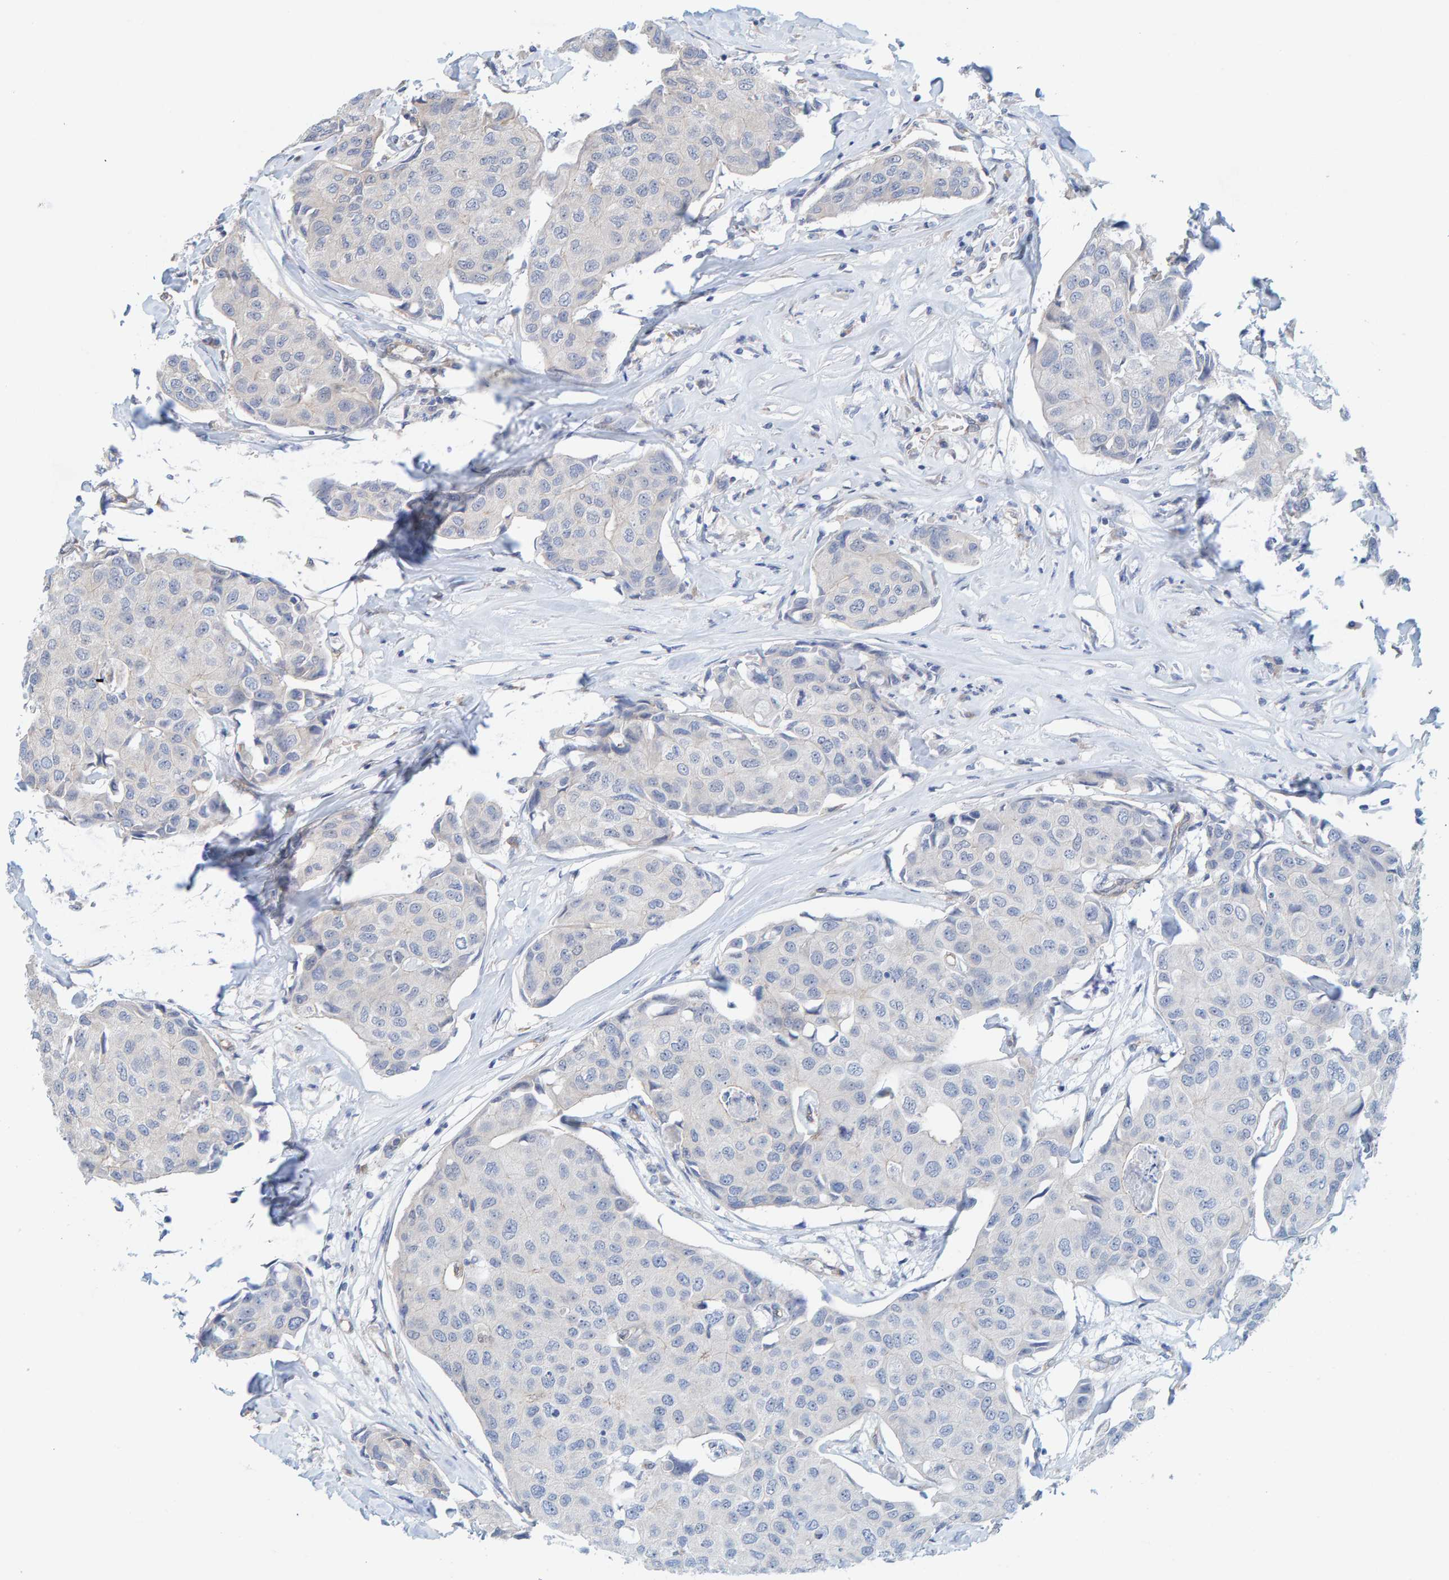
{"staining": {"intensity": "negative", "quantity": "none", "location": "none"}, "tissue": "breast cancer", "cell_type": "Tumor cells", "image_type": "cancer", "snomed": [{"axis": "morphology", "description": "Duct carcinoma"}, {"axis": "topography", "description": "Breast"}], "caption": "An immunohistochemistry (IHC) photomicrograph of invasive ductal carcinoma (breast) is shown. There is no staining in tumor cells of invasive ductal carcinoma (breast).", "gene": "PRKD2", "patient": {"sex": "female", "age": 80}}